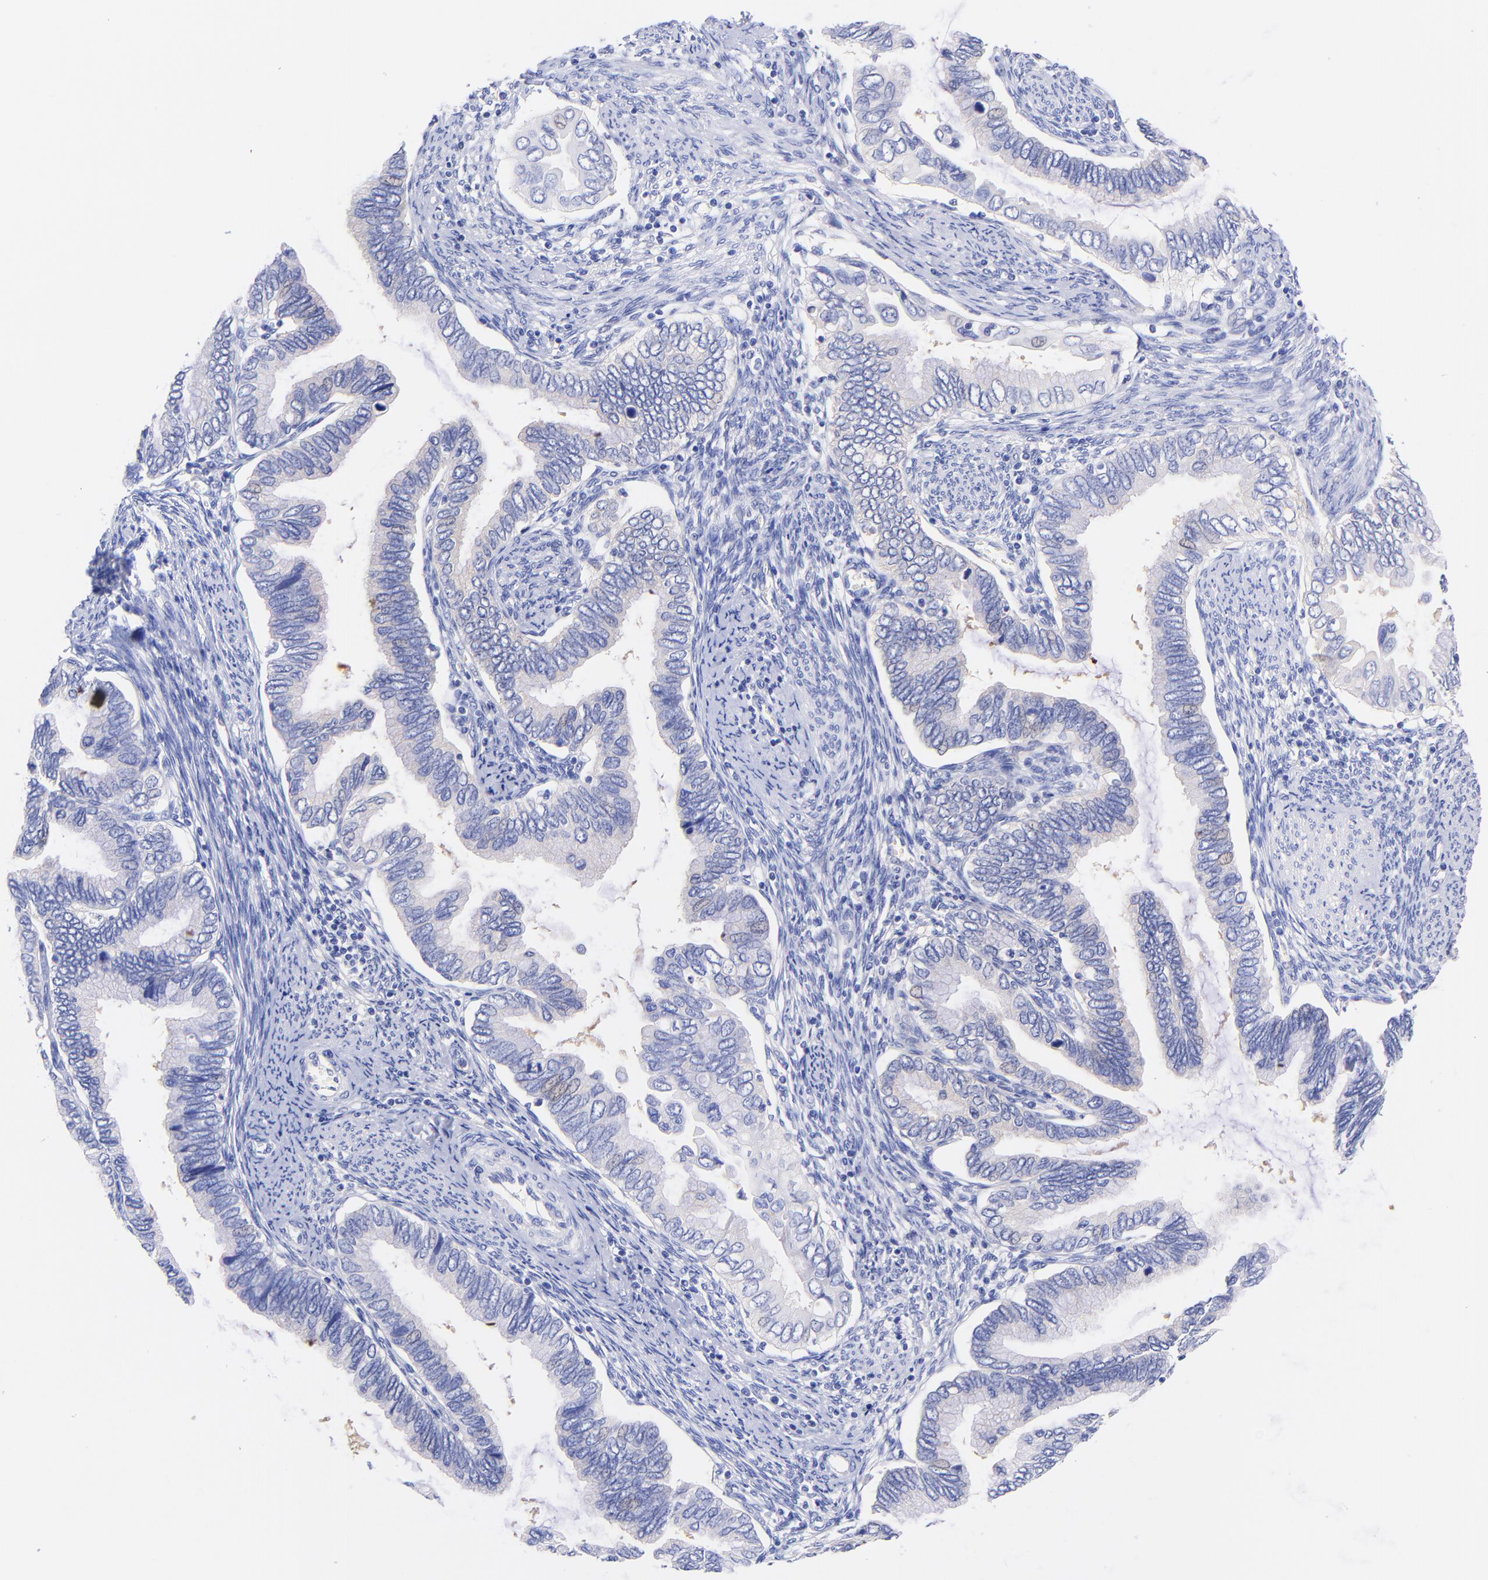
{"staining": {"intensity": "negative", "quantity": "none", "location": "none"}, "tissue": "cervical cancer", "cell_type": "Tumor cells", "image_type": "cancer", "snomed": [{"axis": "morphology", "description": "Adenocarcinoma, NOS"}, {"axis": "topography", "description": "Cervix"}], "caption": "Tumor cells are negative for protein expression in human cervical cancer (adenocarcinoma).", "gene": "GPHN", "patient": {"sex": "female", "age": 49}}